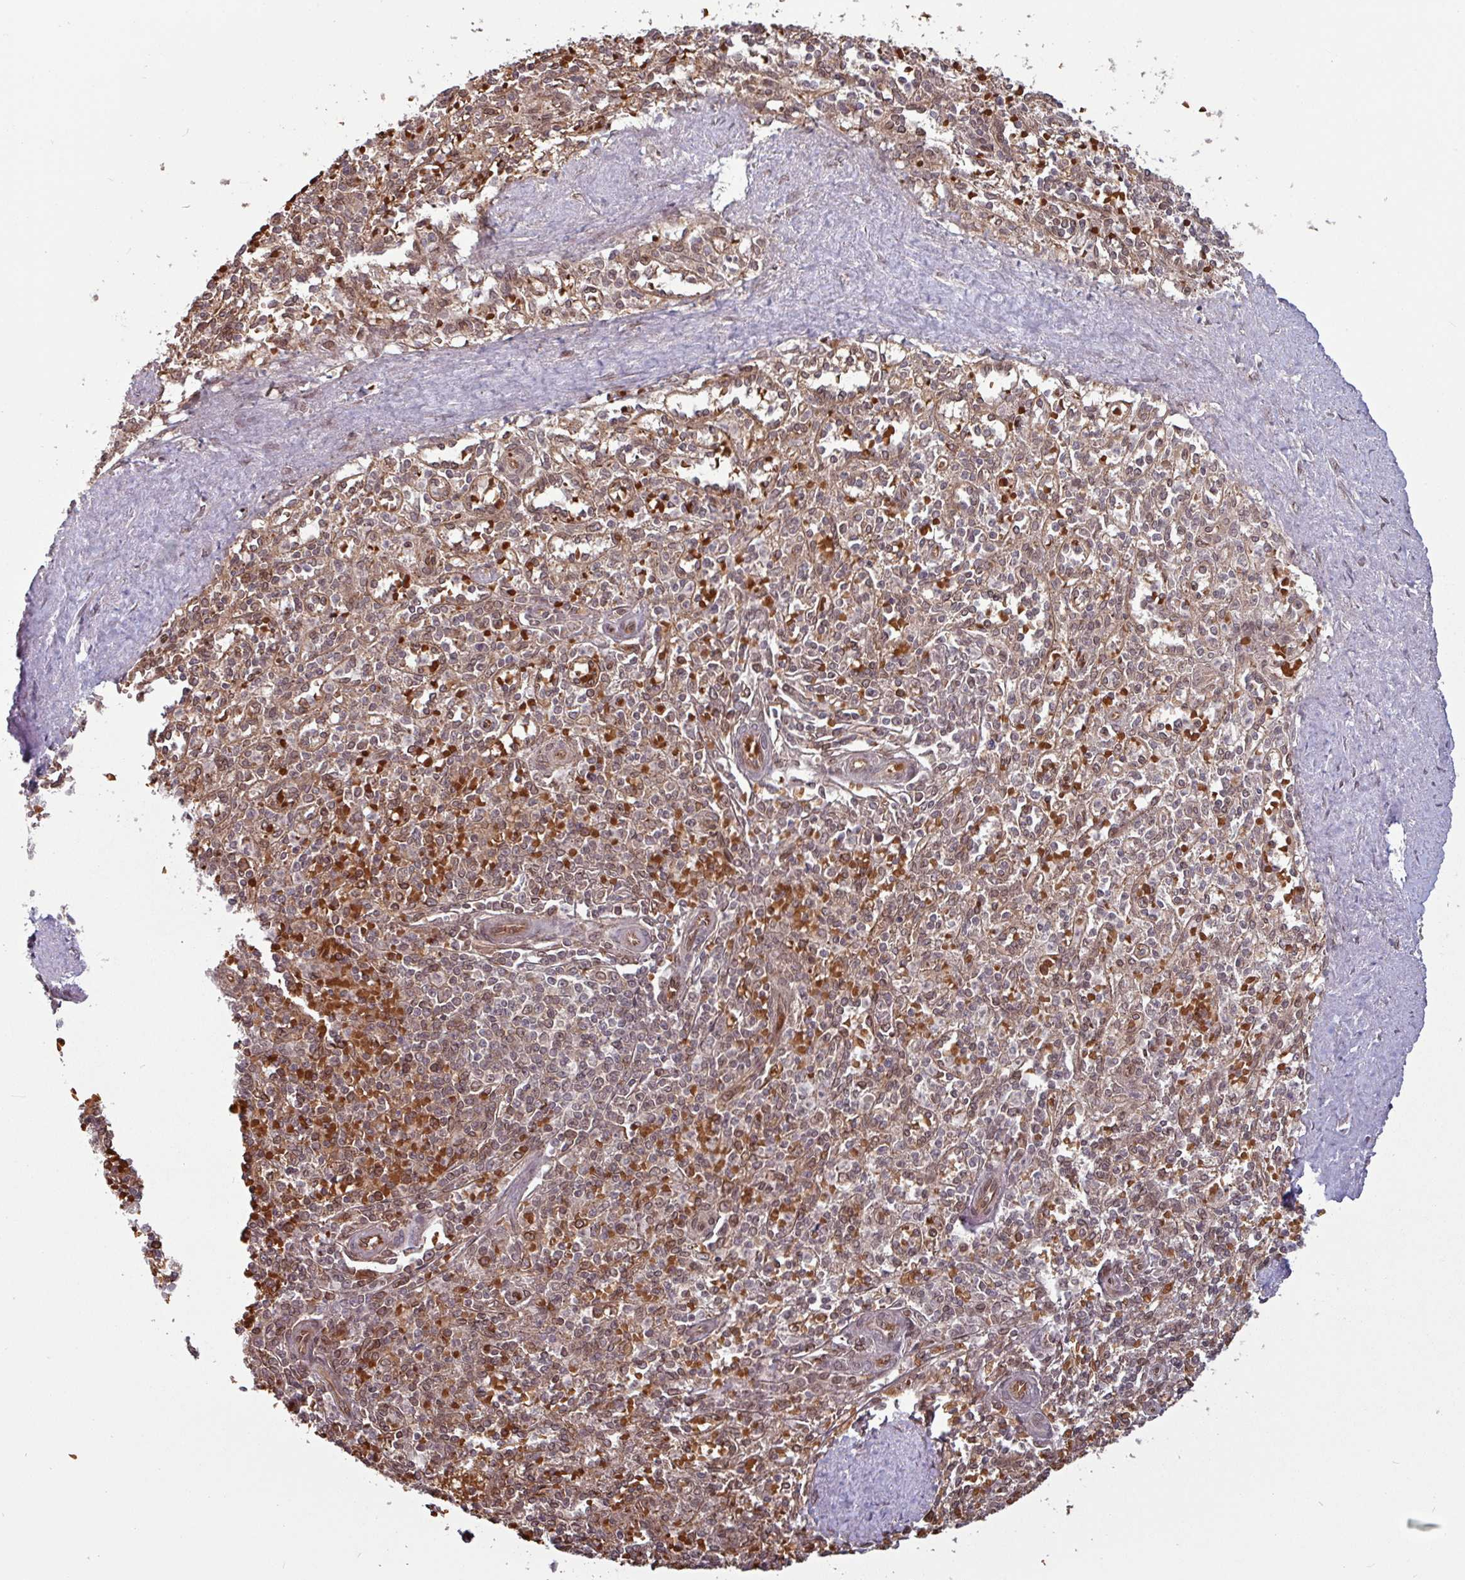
{"staining": {"intensity": "weak", "quantity": "25%-75%", "location": "cytoplasmic/membranous,nuclear"}, "tissue": "spleen", "cell_type": "Cells in red pulp", "image_type": "normal", "snomed": [{"axis": "morphology", "description": "Normal tissue, NOS"}, {"axis": "topography", "description": "Spleen"}], "caption": "Protein staining demonstrates weak cytoplasmic/membranous,nuclear expression in about 25%-75% of cells in red pulp in unremarkable spleen.", "gene": "RBM4B", "patient": {"sex": "female", "age": 70}}